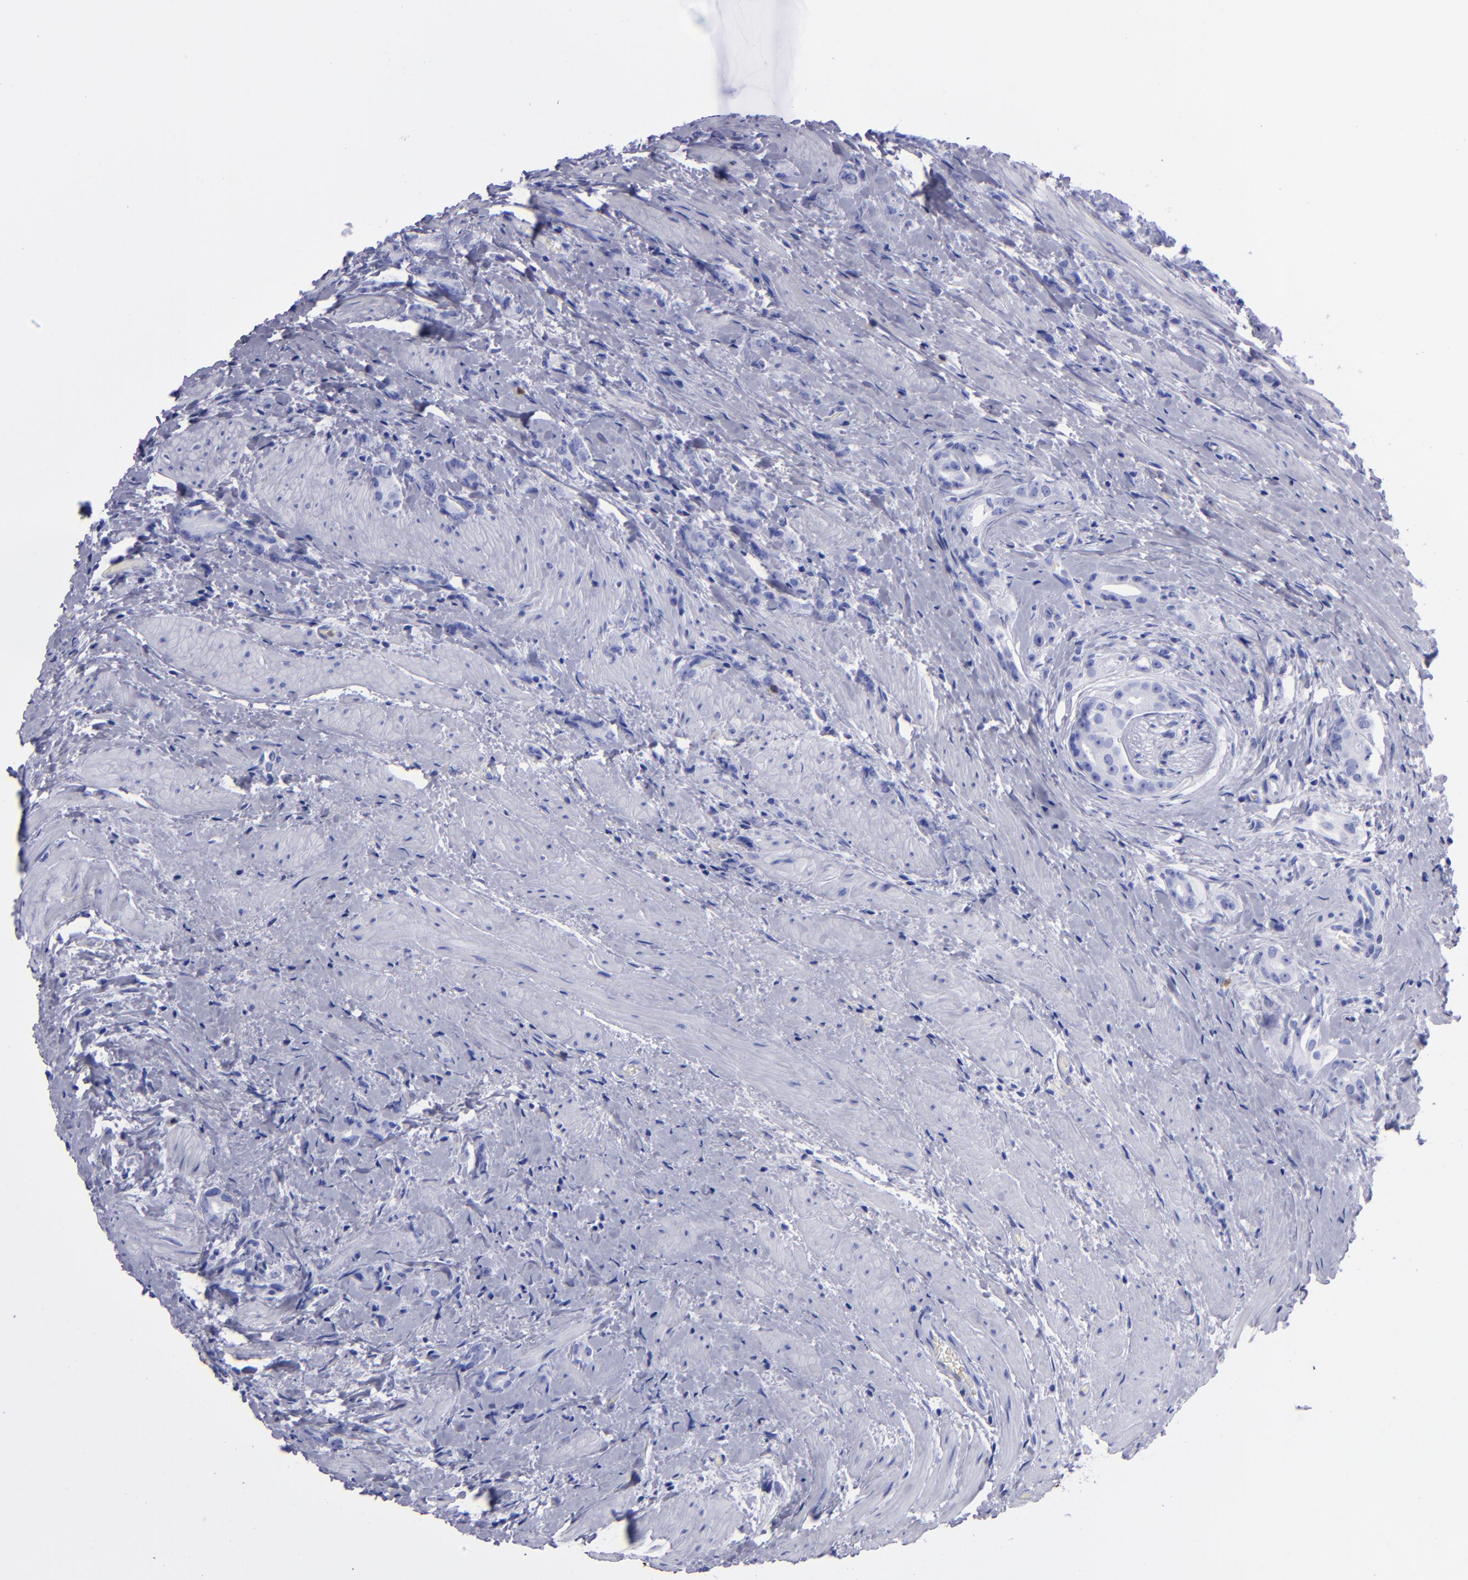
{"staining": {"intensity": "negative", "quantity": "none", "location": "none"}, "tissue": "prostate cancer", "cell_type": "Tumor cells", "image_type": "cancer", "snomed": [{"axis": "morphology", "description": "Adenocarcinoma, Medium grade"}, {"axis": "topography", "description": "Prostate"}], "caption": "IHC histopathology image of human medium-grade adenocarcinoma (prostate) stained for a protein (brown), which exhibits no staining in tumor cells.", "gene": "CR1", "patient": {"sex": "male", "age": 59}}